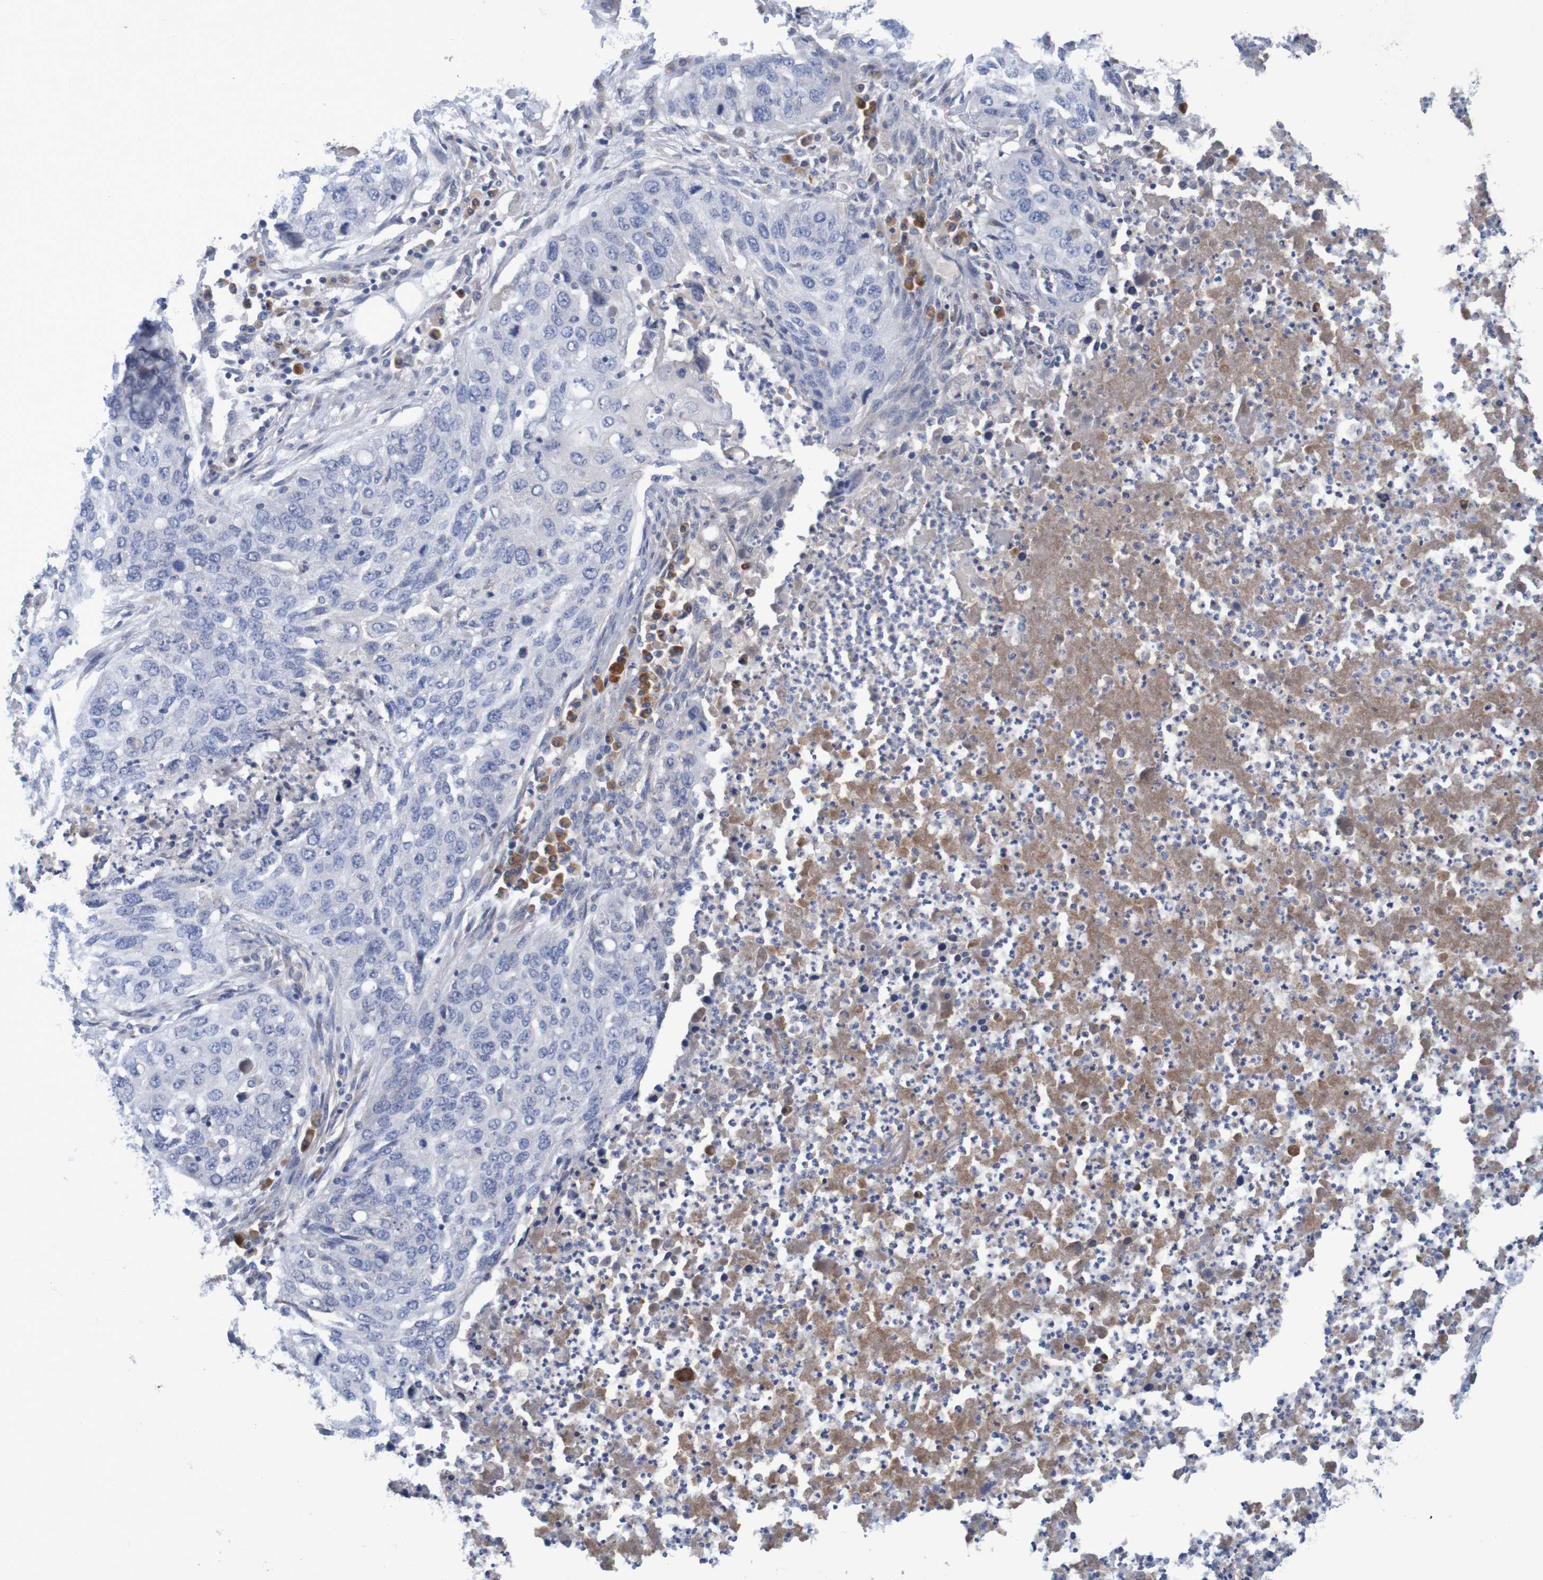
{"staining": {"intensity": "negative", "quantity": "none", "location": "none"}, "tissue": "lung cancer", "cell_type": "Tumor cells", "image_type": "cancer", "snomed": [{"axis": "morphology", "description": "Squamous cell carcinoma, NOS"}, {"axis": "topography", "description": "Lung"}], "caption": "This is a micrograph of immunohistochemistry (IHC) staining of lung cancer, which shows no staining in tumor cells.", "gene": "LTA", "patient": {"sex": "female", "age": 63}}